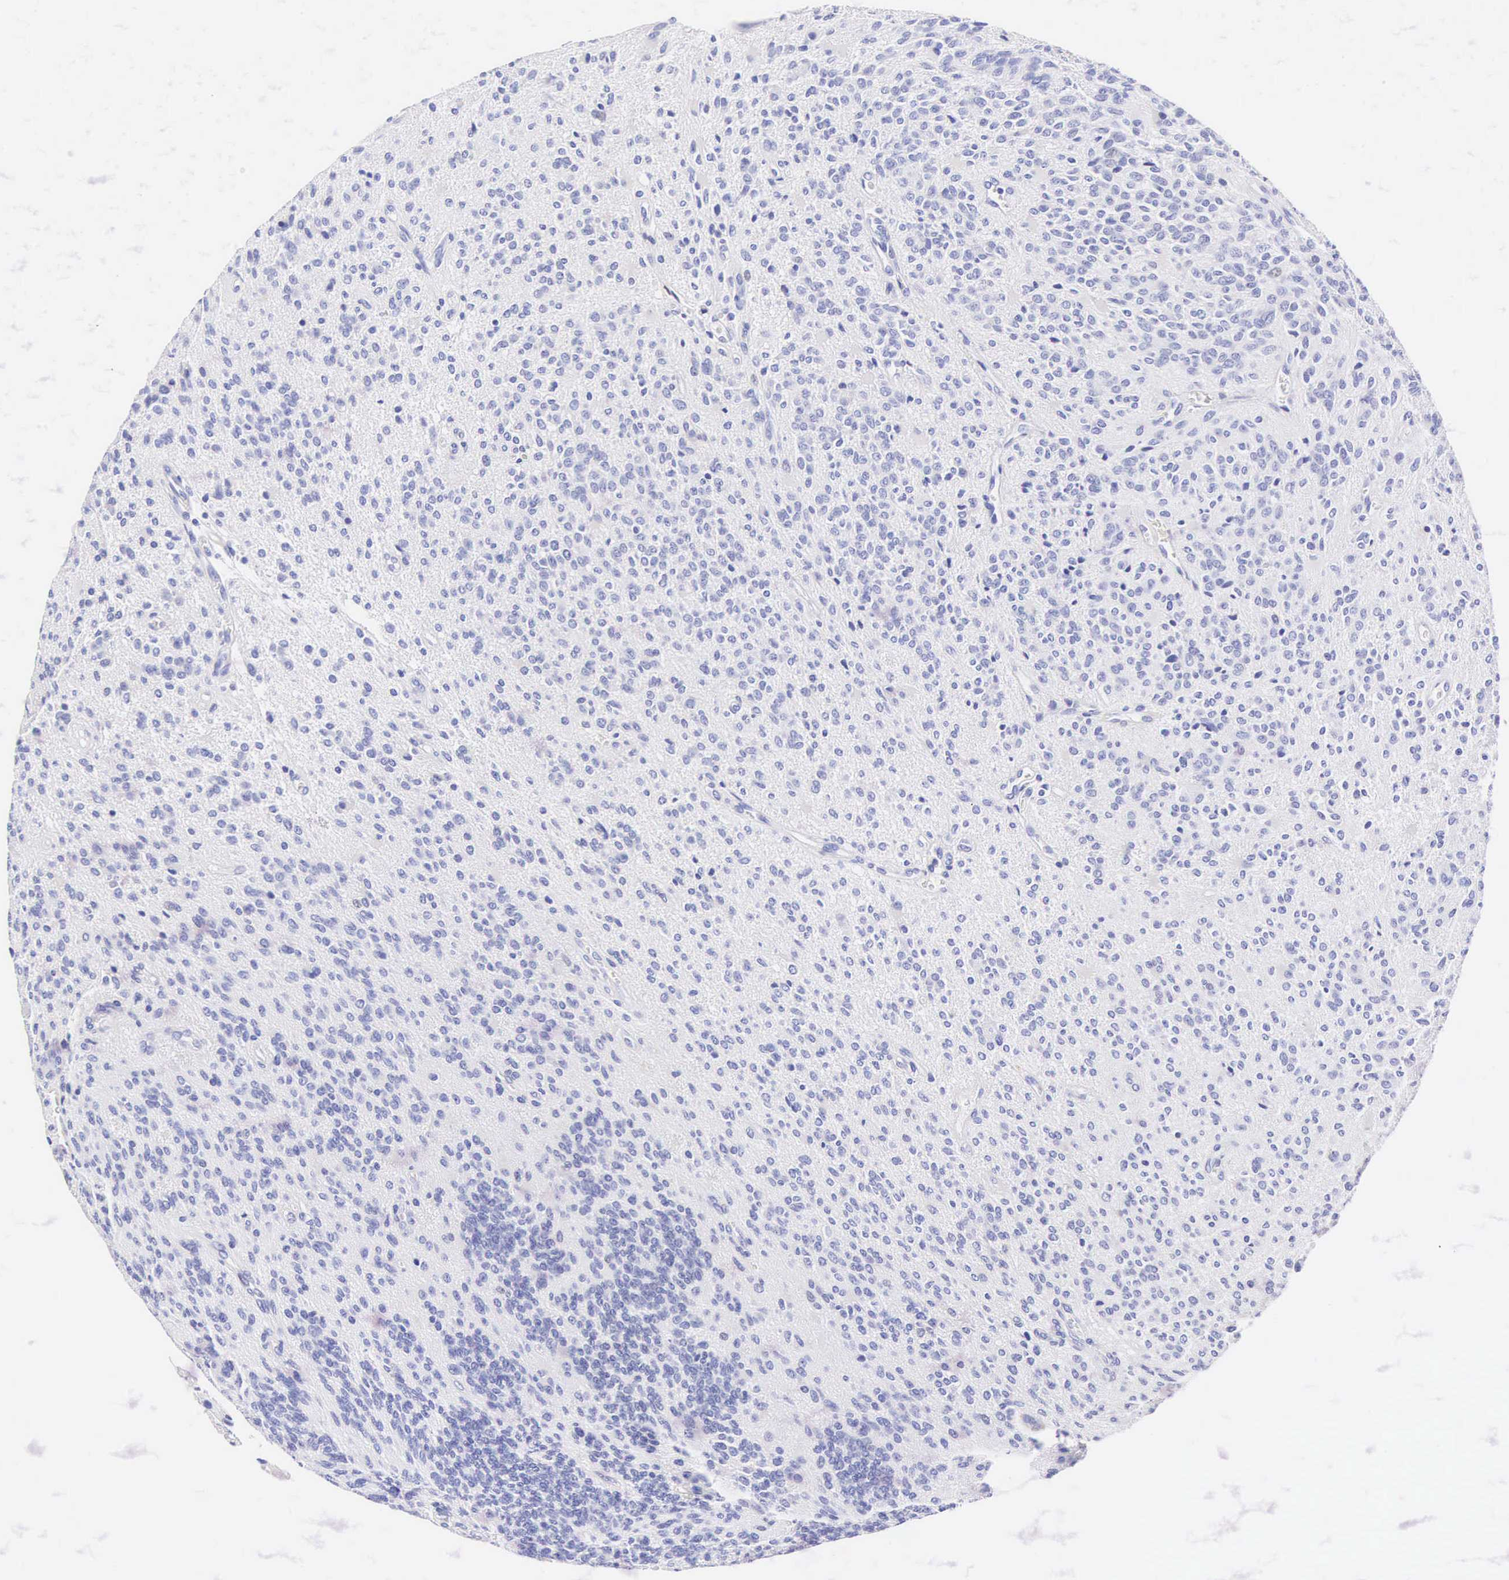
{"staining": {"intensity": "negative", "quantity": "none", "location": "none"}, "tissue": "glioma", "cell_type": "Tumor cells", "image_type": "cancer", "snomed": [{"axis": "morphology", "description": "Glioma, malignant, Low grade"}, {"axis": "topography", "description": "Brain"}], "caption": "Immunohistochemistry of glioma demonstrates no positivity in tumor cells. Nuclei are stained in blue.", "gene": "CNN1", "patient": {"sex": "female", "age": 15}}